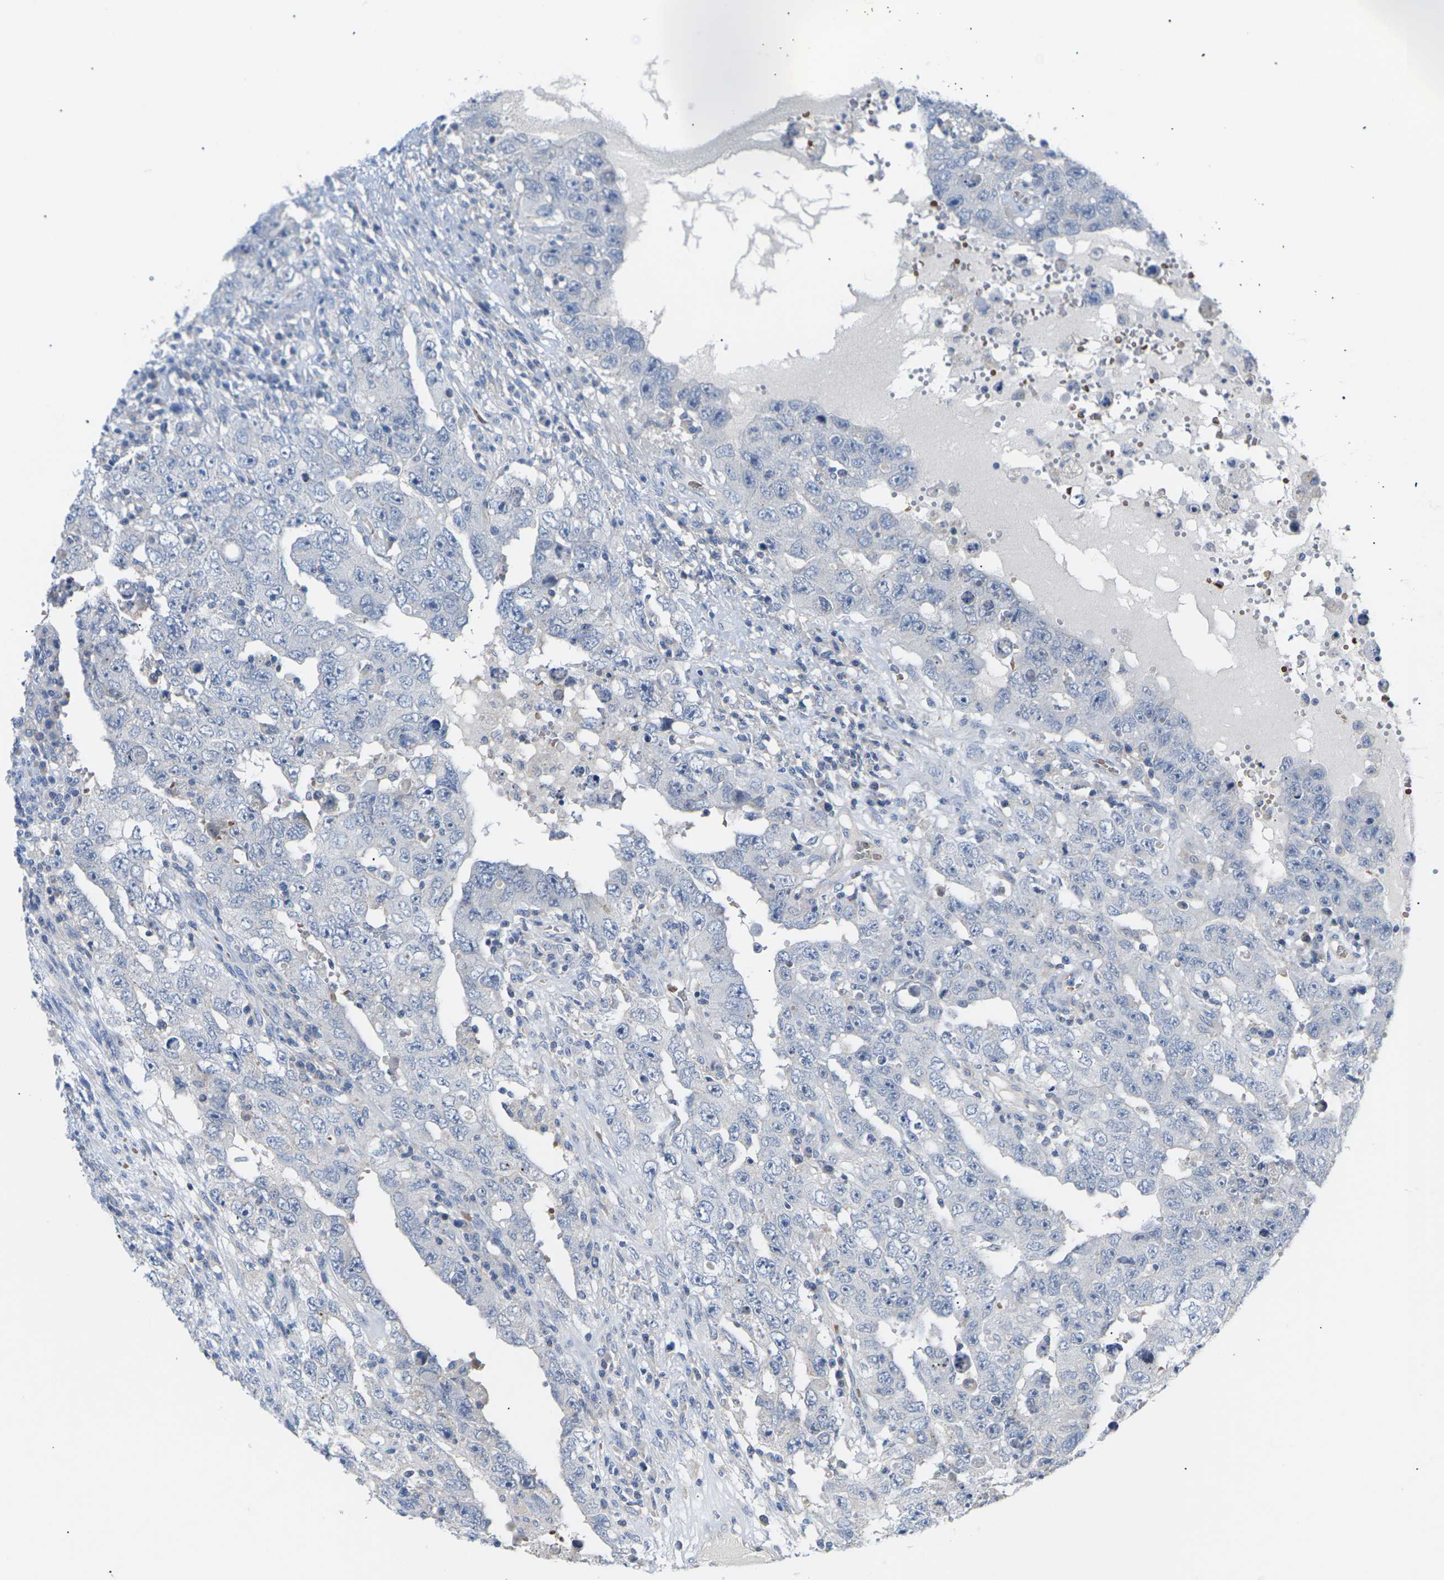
{"staining": {"intensity": "negative", "quantity": "none", "location": "none"}, "tissue": "testis cancer", "cell_type": "Tumor cells", "image_type": "cancer", "snomed": [{"axis": "morphology", "description": "Carcinoma, Embryonal, NOS"}, {"axis": "topography", "description": "Testis"}], "caption": "This is an IHC photomicrograph of human testis cancer (embryonal carcinoma). There is no positivity in tumor cells.", "gene": "TMCO4", "patient": {"sex": "male", "age": 26}}